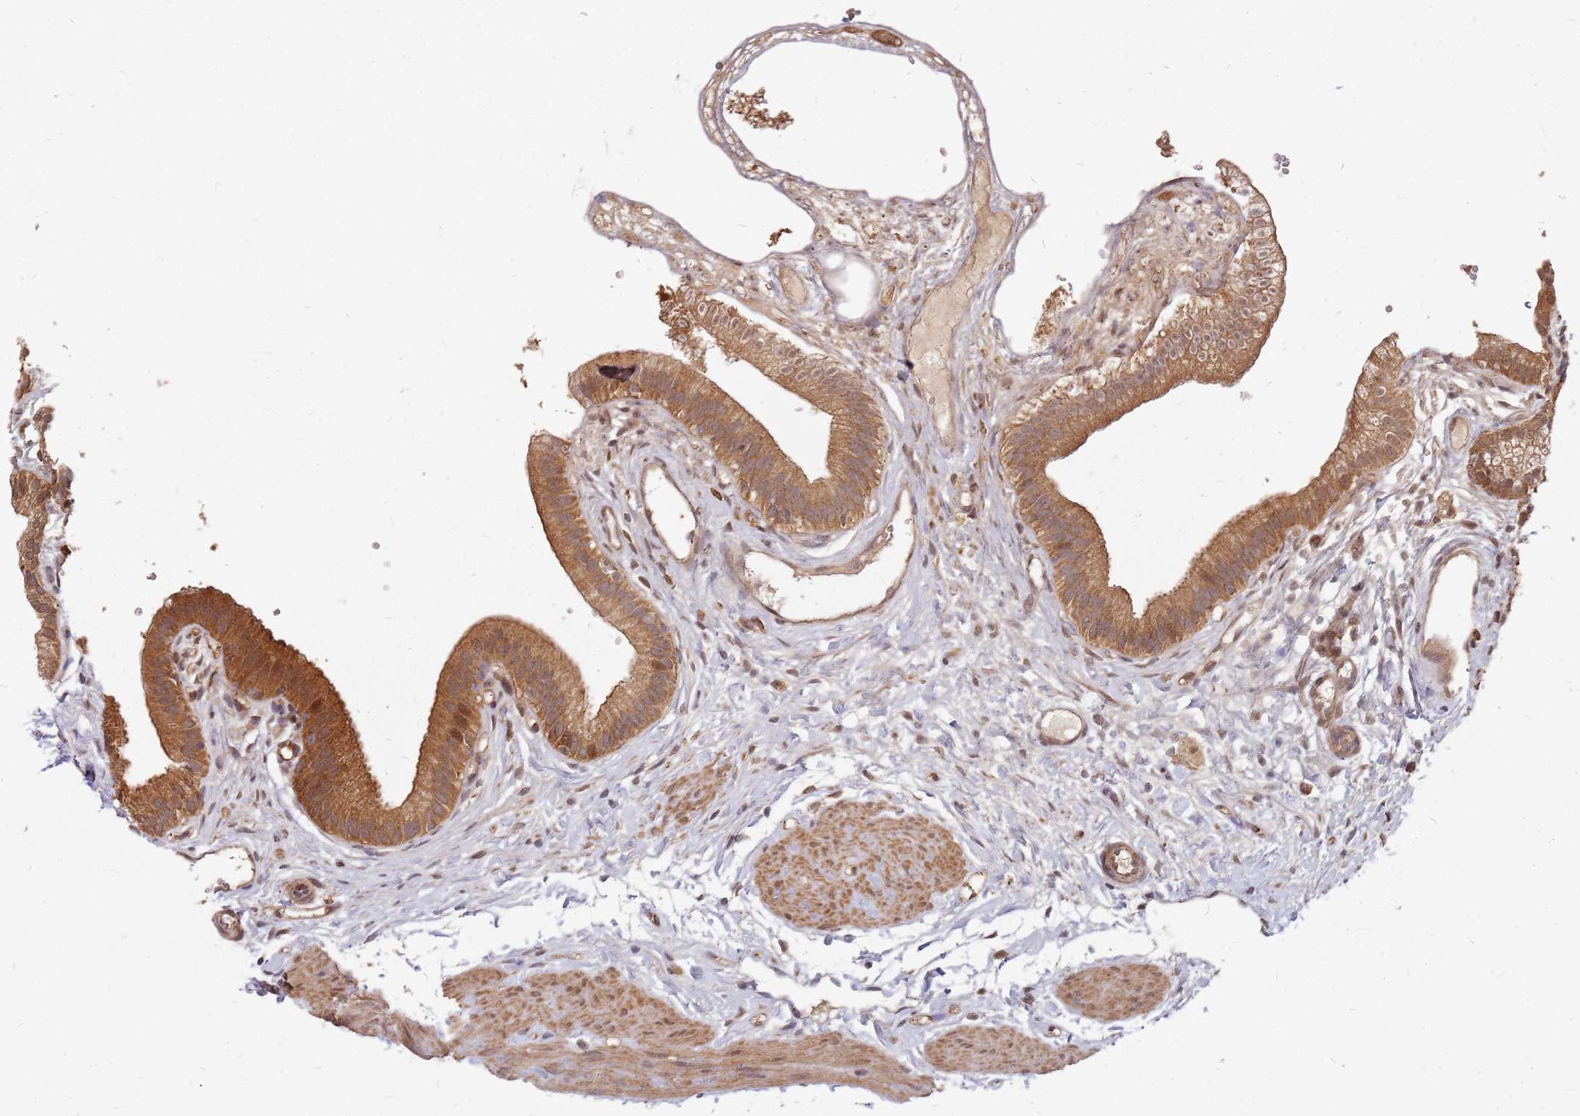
{"staining": {"intensity": "strong", "quantity": ">75%", "location": "cytoplasmic/membranous"}, "tissue": "gallbladder", "cell_type": "Glandular cells", "image_type": "normal", "snomed": [{"axis": "morphology", "description": "Normal tissue, NOS"}, {"axis": "topography", "description": "Gallbladder"}], "caption": "Immunohistochemistry photomicrograph of unremarkable gallbladder stained for a protein (brown), which shows high levels of strong cytoplasmic/membranous positivity in approximately >75% of glandular cells.", "gene": "TRABD", "patient": {"sex": "female", "age": 54}}